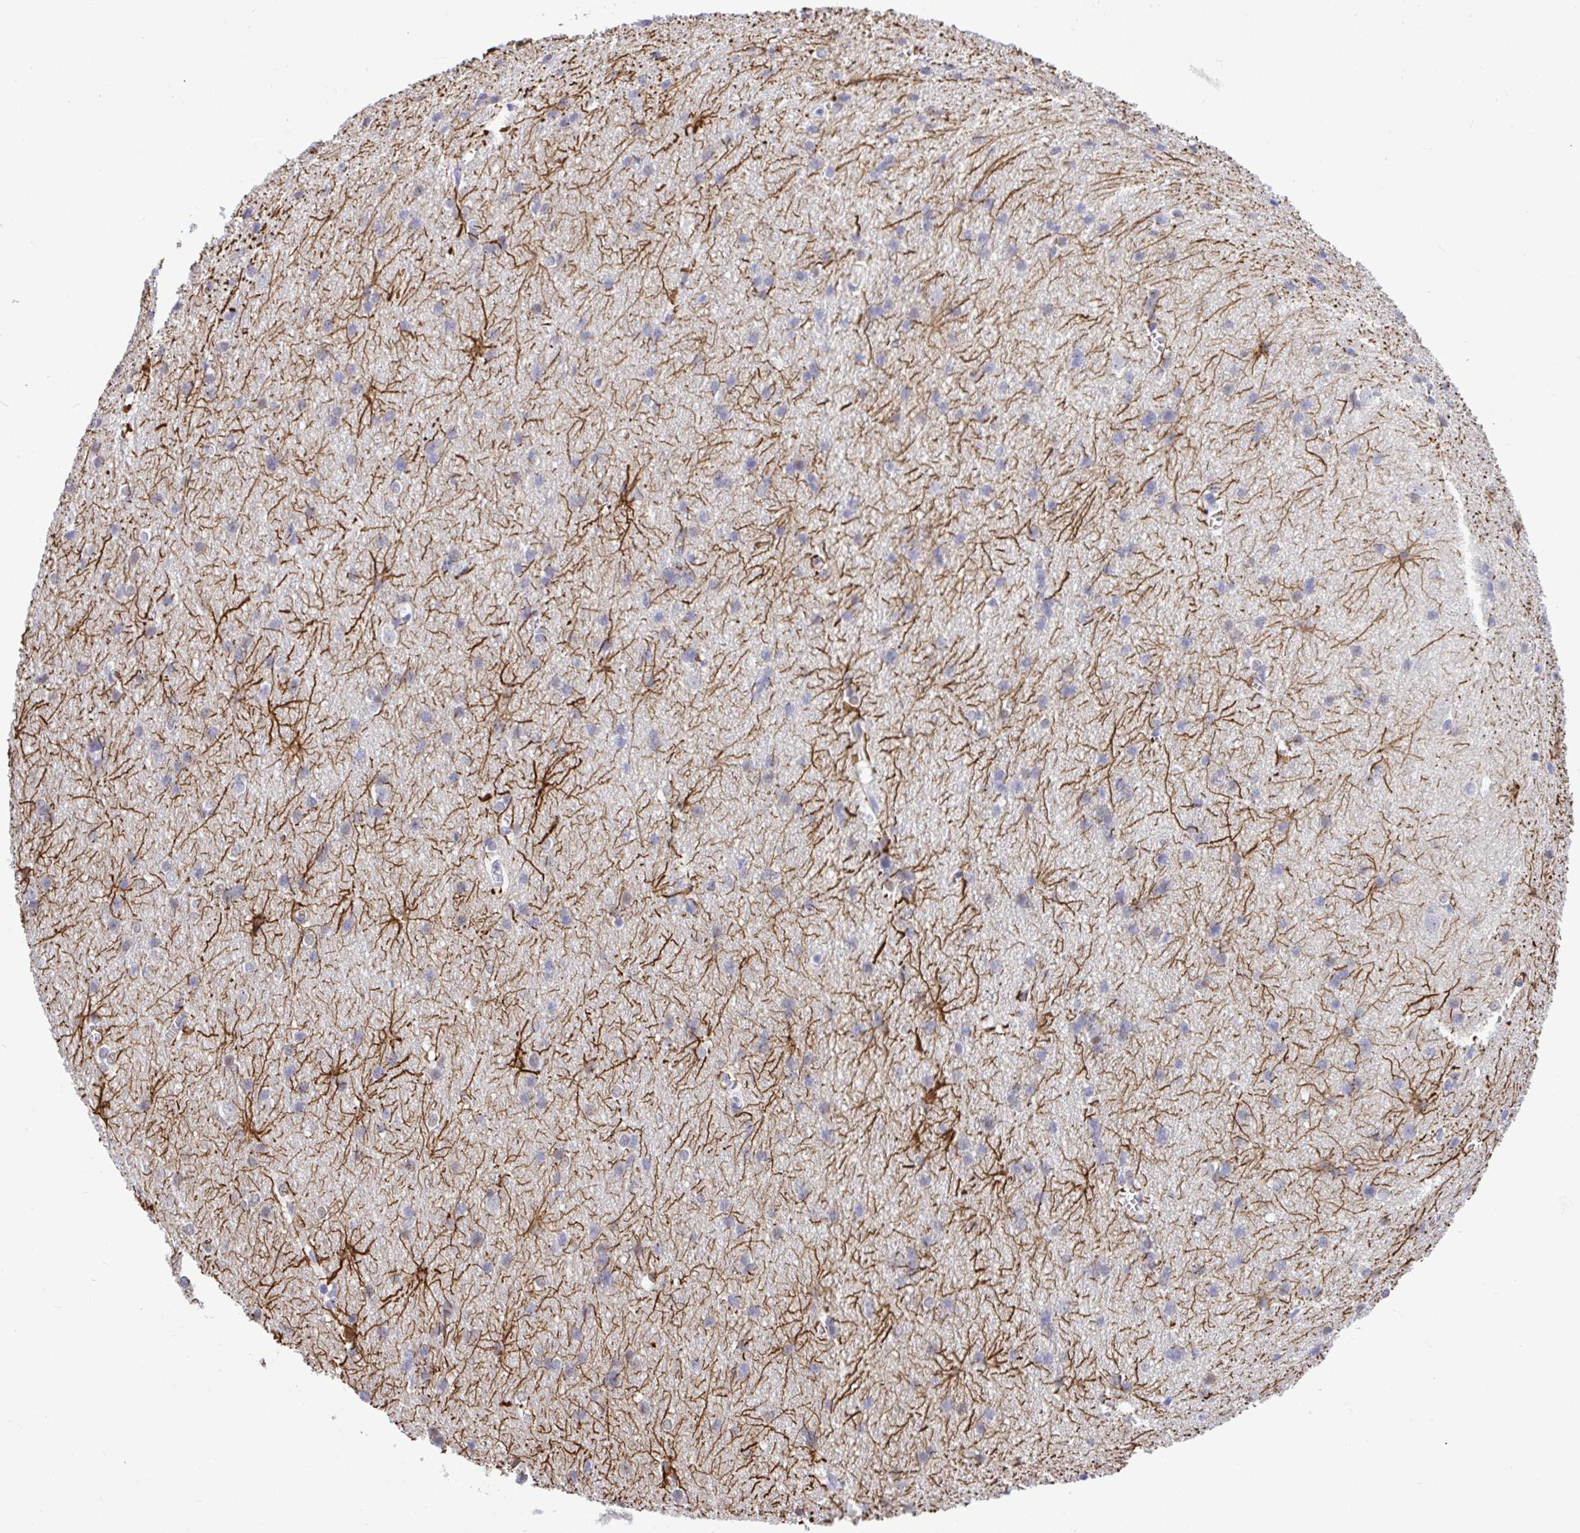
{"staining": {"intensity": "negative", "quantity": "none", "location": "none"}, "tissue": "cerebral cortex", "cell_type": "Endothelial cells", "image_type": "normal", "snomed": [{"axis": "morphology", "description": "Normal tissue, NOS"}, {"axis": "topography", "description": "Cerebral cortex"}], "caption": "This is a histopathology image of immunohistochemistry staining of unremarkable cerebral cortex, which shows no expression in endothelial cells.", "gene": "THOP1", "patient": {"sex": "male", "age": 37}}